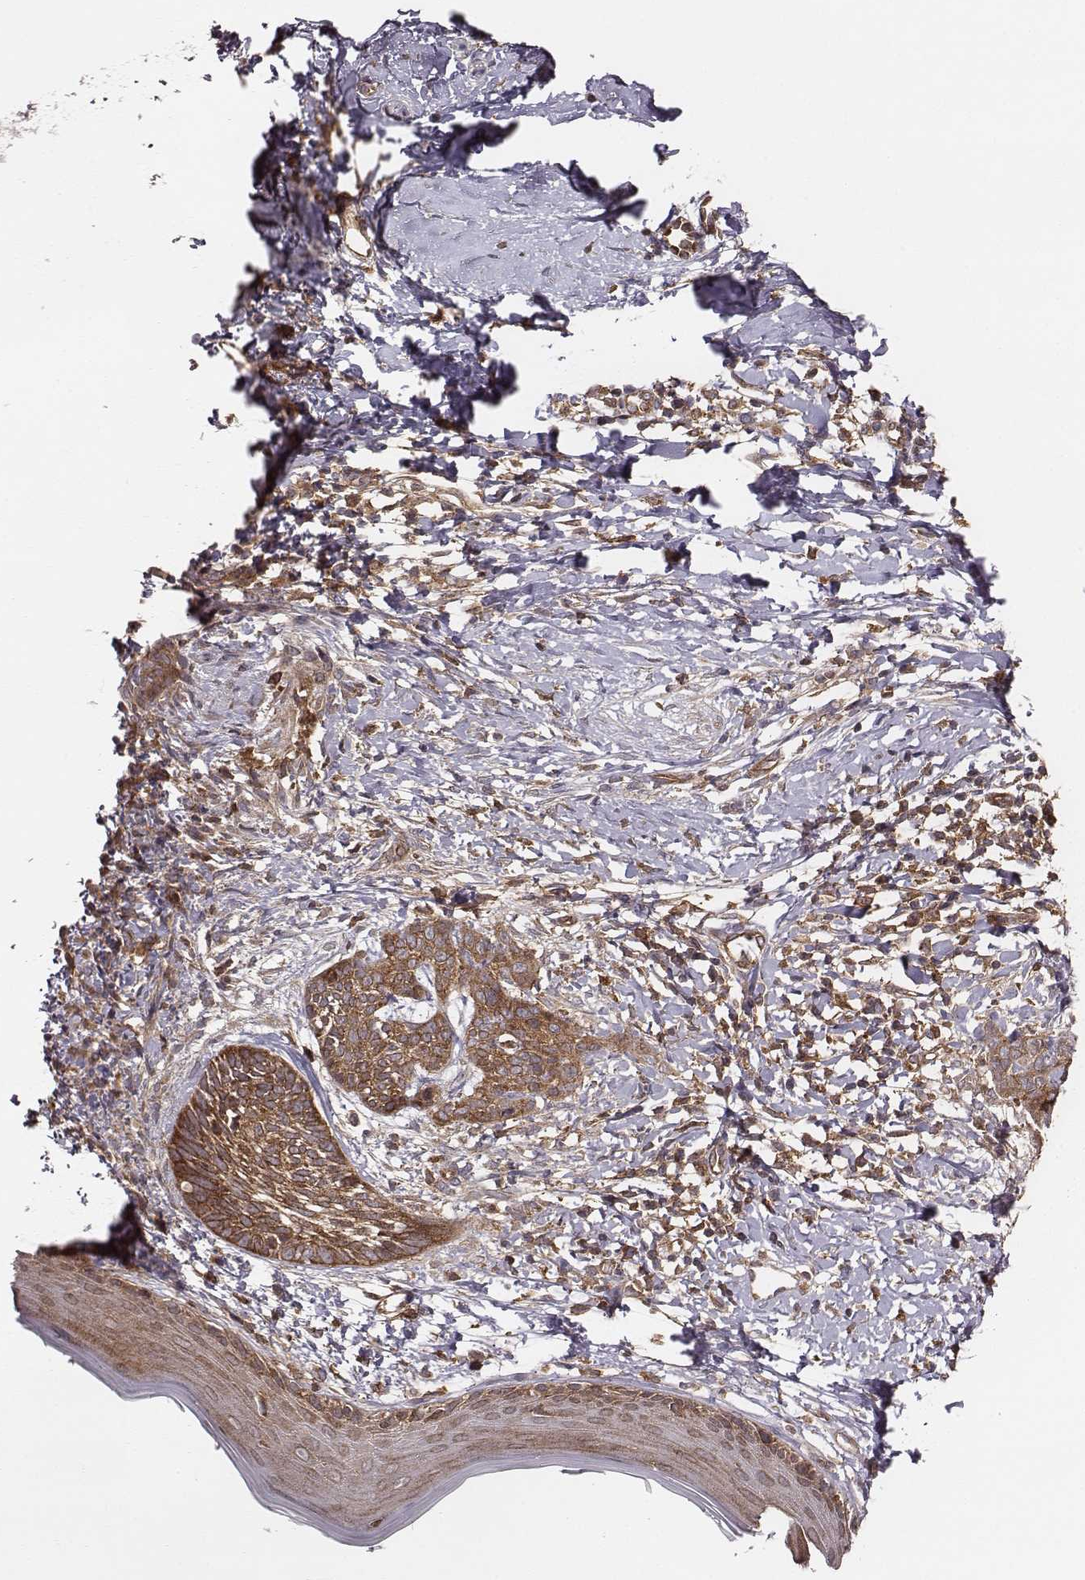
{"staining": {"intensity": "strong", "quantity": ">75%", "location": "cytoplasmic/membranous"}, "tissue": "skin cancer", "cell_type": "Tumor cells", "image_type": "cancer", "snomed": [{"axis": "morphology", "description": "Normal tissue, NOS"}, {"axis": "morphology", "description": "Basal cell carcinoma"}, {"axis": "topography", "description": "Skin"}], "caption": "A photomicrograph of human skin cancer (basal cell carcinoma) stained for a protein exhibits strong cytoplasmic/membranous brown staining in tumor cells. (Brightfield microscopy of DAB IHC at high magnification).", "gene": "VPS26A", "patient": {"sex": "male", "age": 84}}